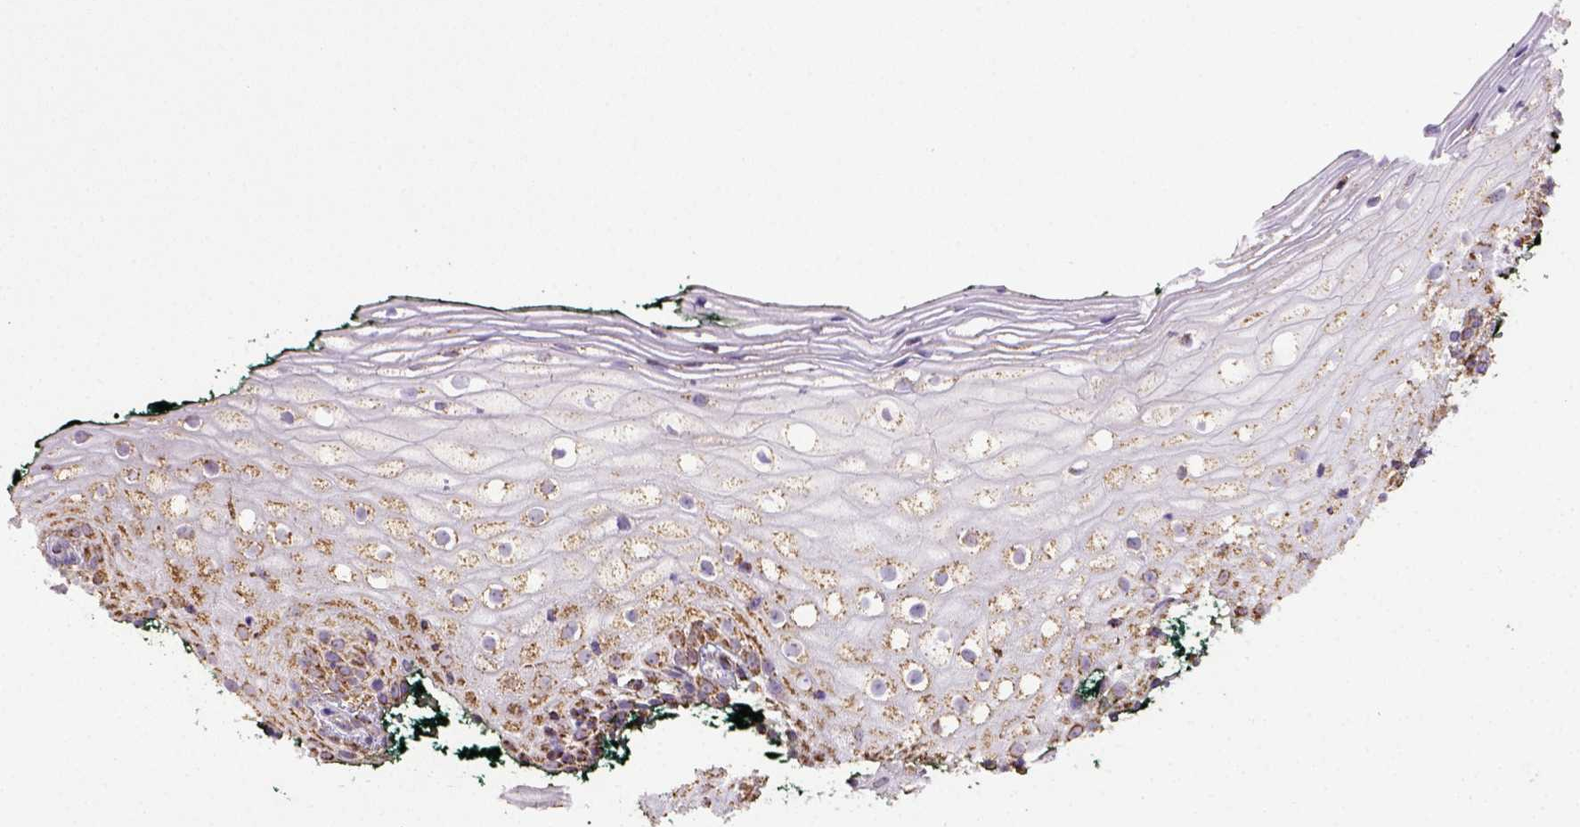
{"staining": {"intensity": "moderate", "quantity": ">75%", "location": "cytoplasmic/membranous"}, "tissue": "vagina", "cell_type": "Squamous epithelial cells", "image_type": "normal", "snomed": [{"axis": "morphology", "description": "Normal tissue, NOS"}, {"axis": "topography", "description": "Vagina"}], "caption": "Normal vagina reveals moderate cytoplasmic/membranous staining in about >75% of squamous epithelial cells.", "gene": "MT", "patient": {"sex": "female", "age": 47}}